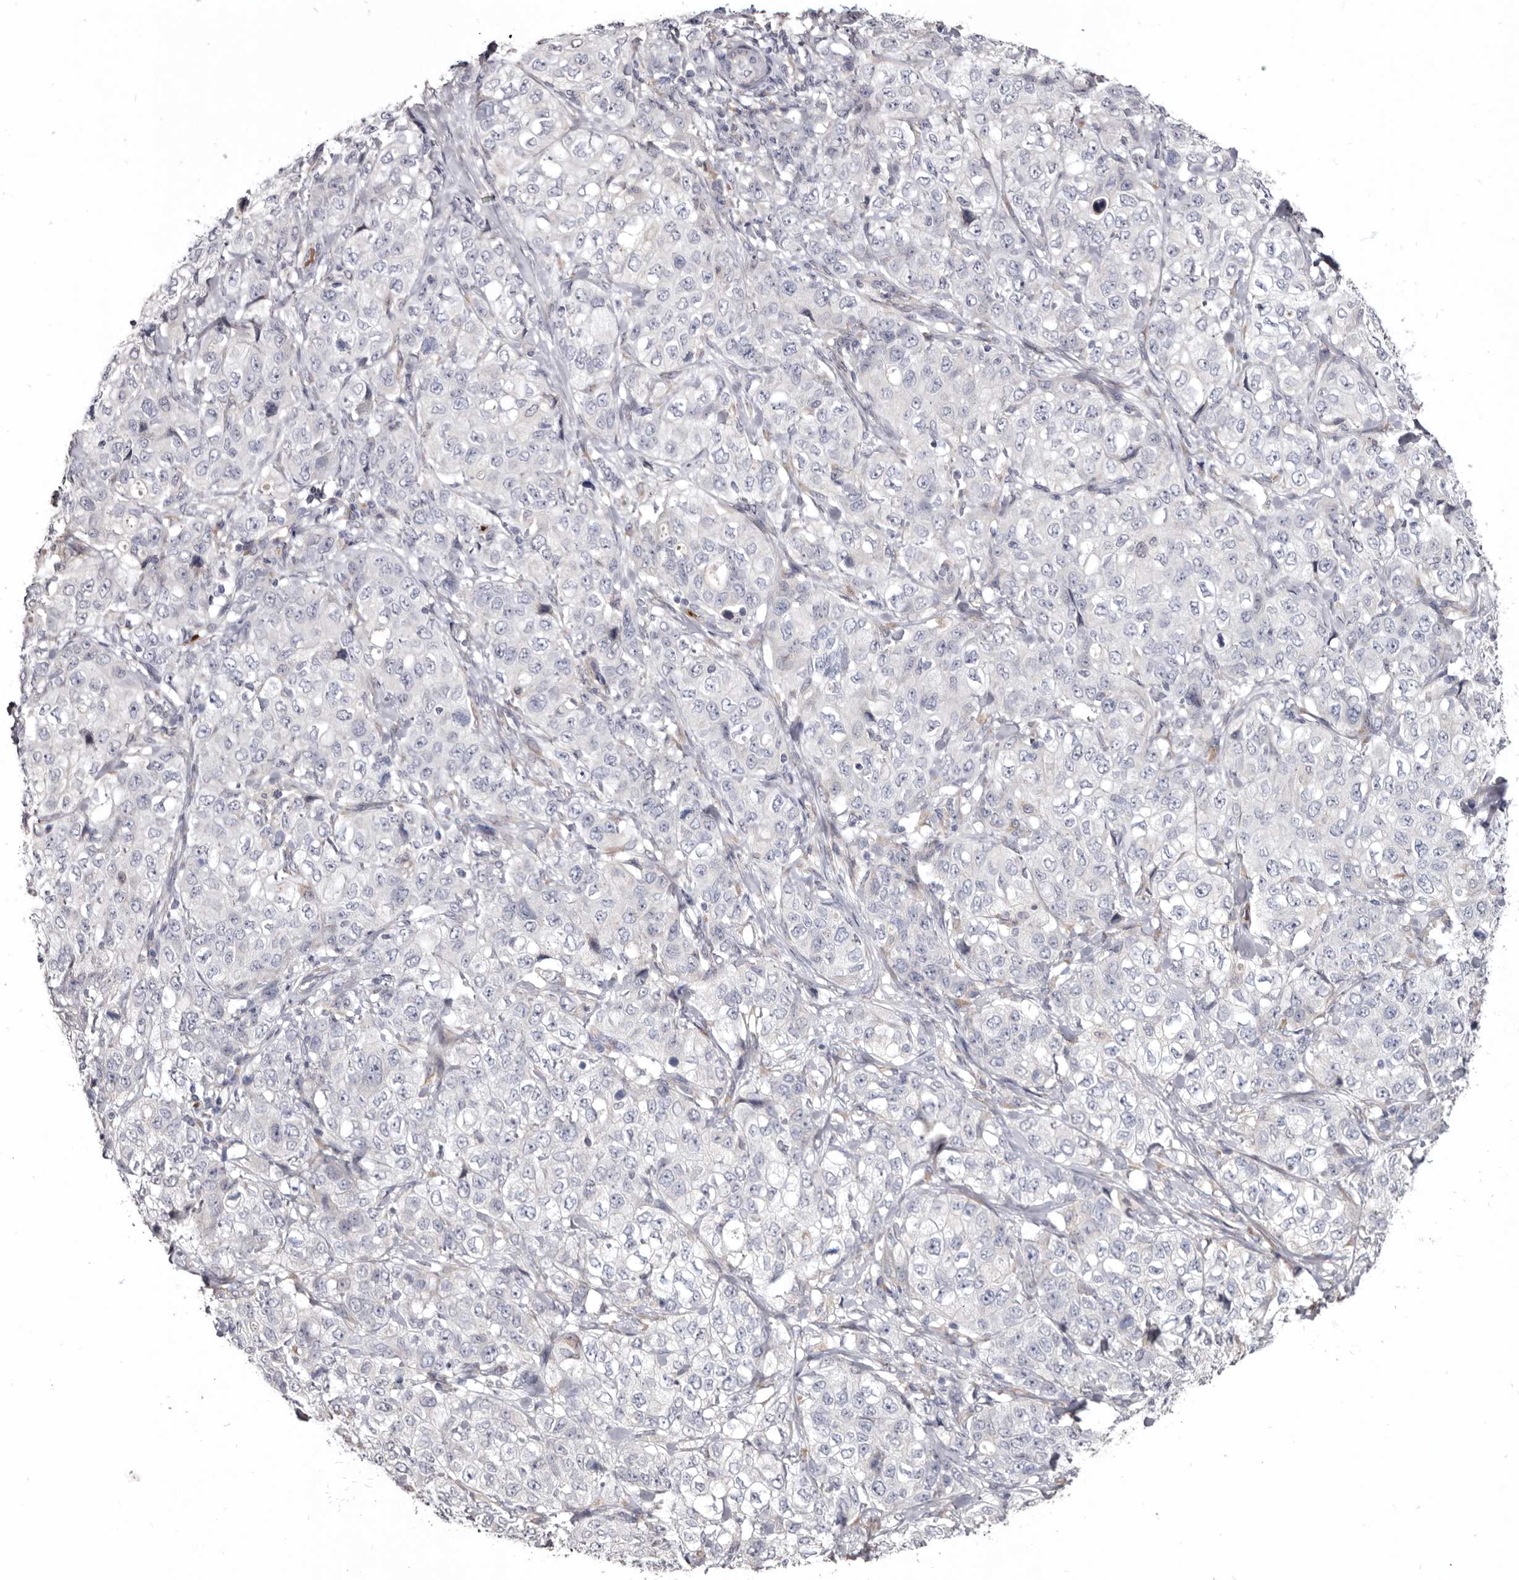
{"staining": {"intensity": "negative", "quantity": "none", "location": "none"}, "tissue": "stomach cancer", "cell_type": "Tumor cells", "image_type": "cancer", "snomed": [{"axis": "morphology", "description": "Adenocarcinoma, NOS"}, {"axis": "topography", "description": "Stomach"}], "caption": "DAB (3,3'-diaminobenzidine) immunohistochemical staining of stomach adenocarcinoma shows no significant staining in tumor cells.", "gene": "NENF", "patient": {"sex": "male", "age": 48}}